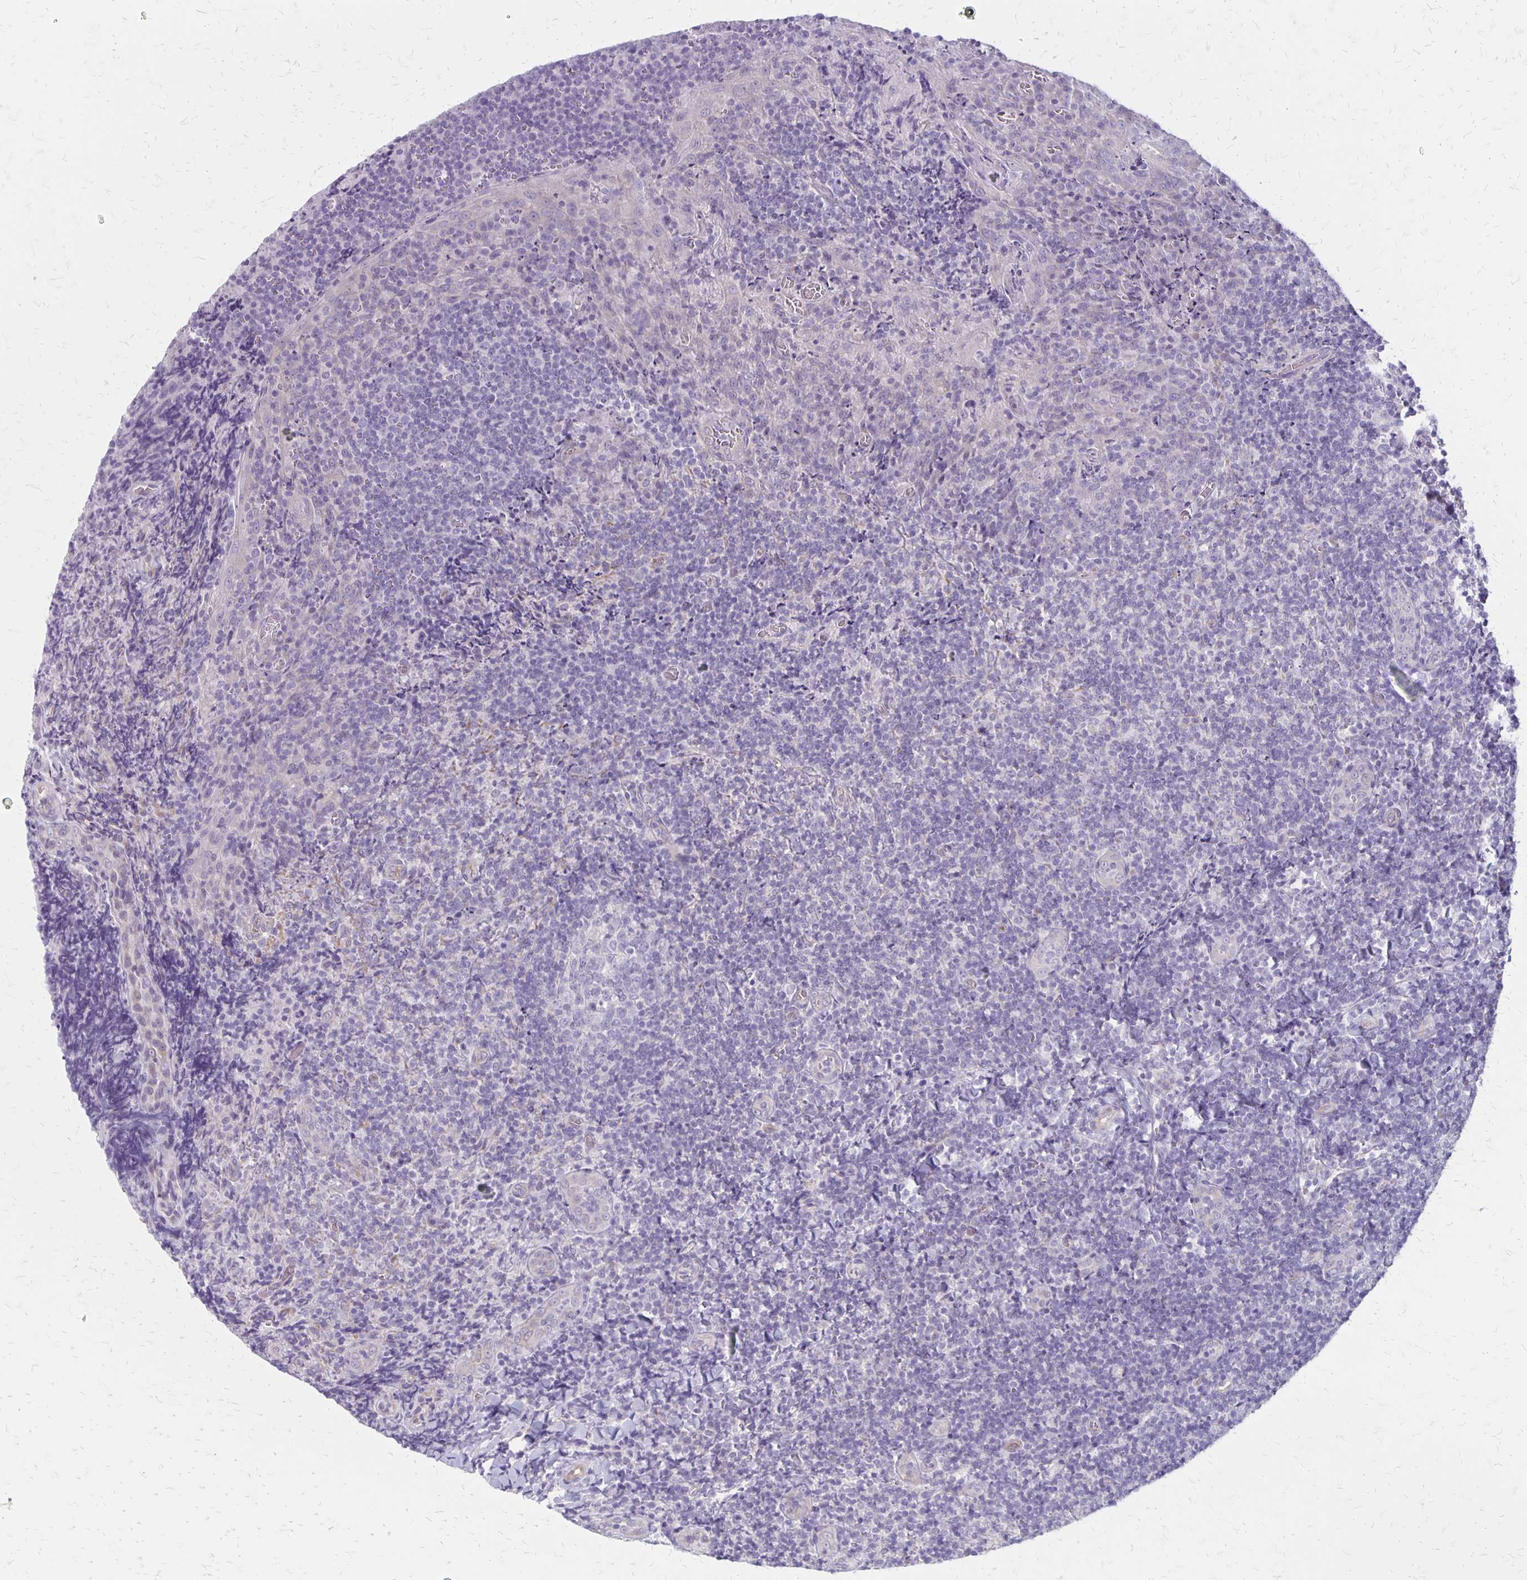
{"staining": {"intensity": "negative", "quantity": "none", "location": "none"}, "tissue": "tonsil", "cell_type": "Germinal center cells", "image_type": "normal", "snomed": [{"axis": "morphology", "description": "Normal tissue, NOS"}, {"axis": "topography", "description": "Tonsil"}], "caption": "Immunohistochemistry micrograph of normal tonsil stained for a protein (brown), which reveals no positivity in germinal center cells. Nuclei are stained in blue.", "gene": "HOMER1", "patient": {"sex": "male", "age": 17}}